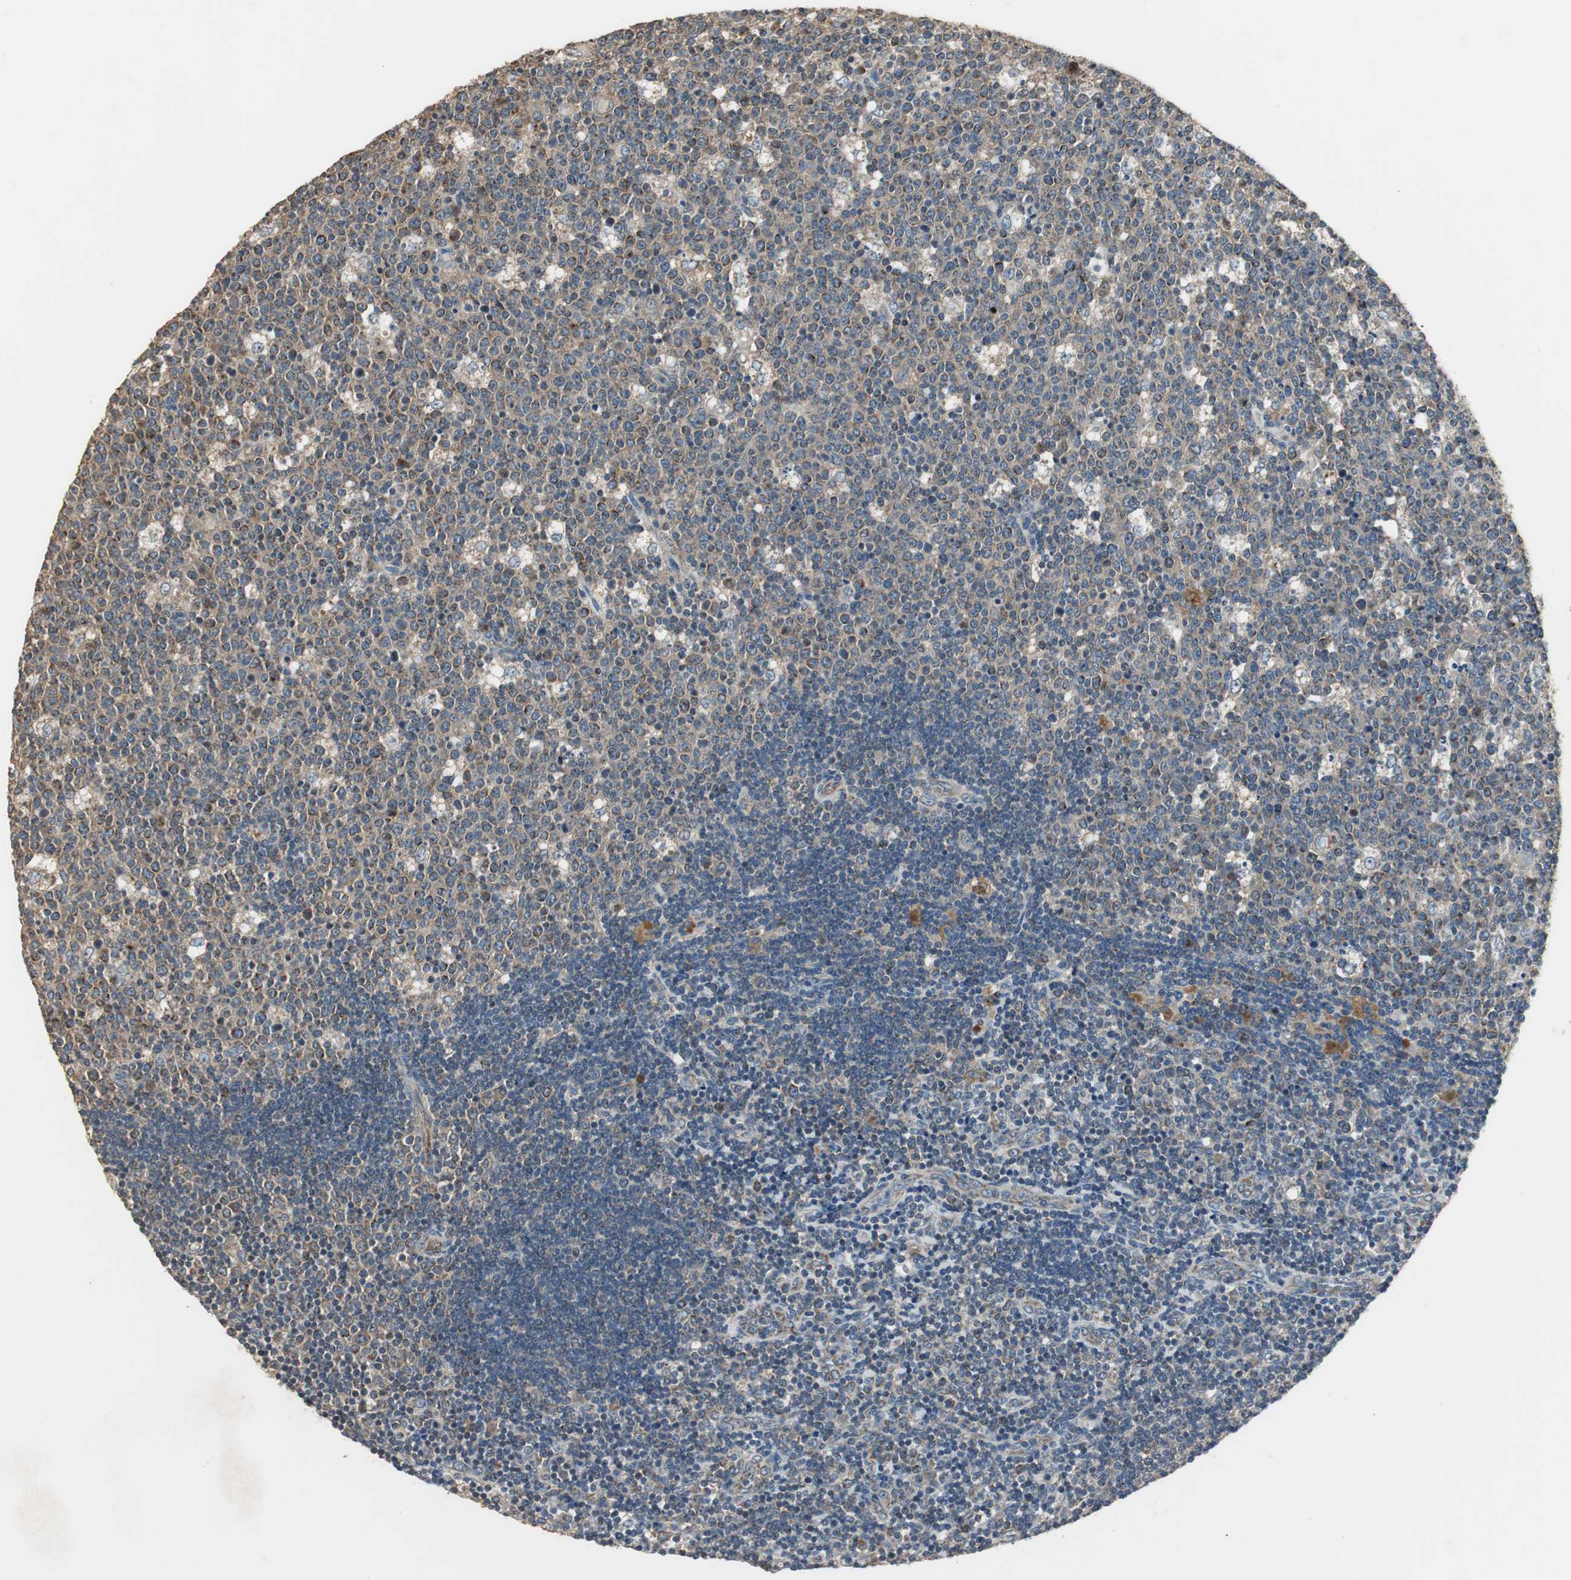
{"staining": {"intensity": "moderate", "quantity": ">75%", "location": "cytoplasmic/membranous"}, "tissue": "lymph node", "cell_type": "Germinal center cells", "image_type": "normal", "snomed": [{"axis": "morphology", "description": "Normal tissue, NOS"}, {"axis": "topography", "description": "Lymph node"}, {"axis": "topography", "description": "Salivary gland"}], "caption": "Approximately >75% of germinal center cells in unremarkable human lymph node show moderate cytoplasmic/membranous protein expression as visualized by brown immunohistochemical staining.", "gene": "MSTO1", "patient": {"sex": "male", "age": 8}}